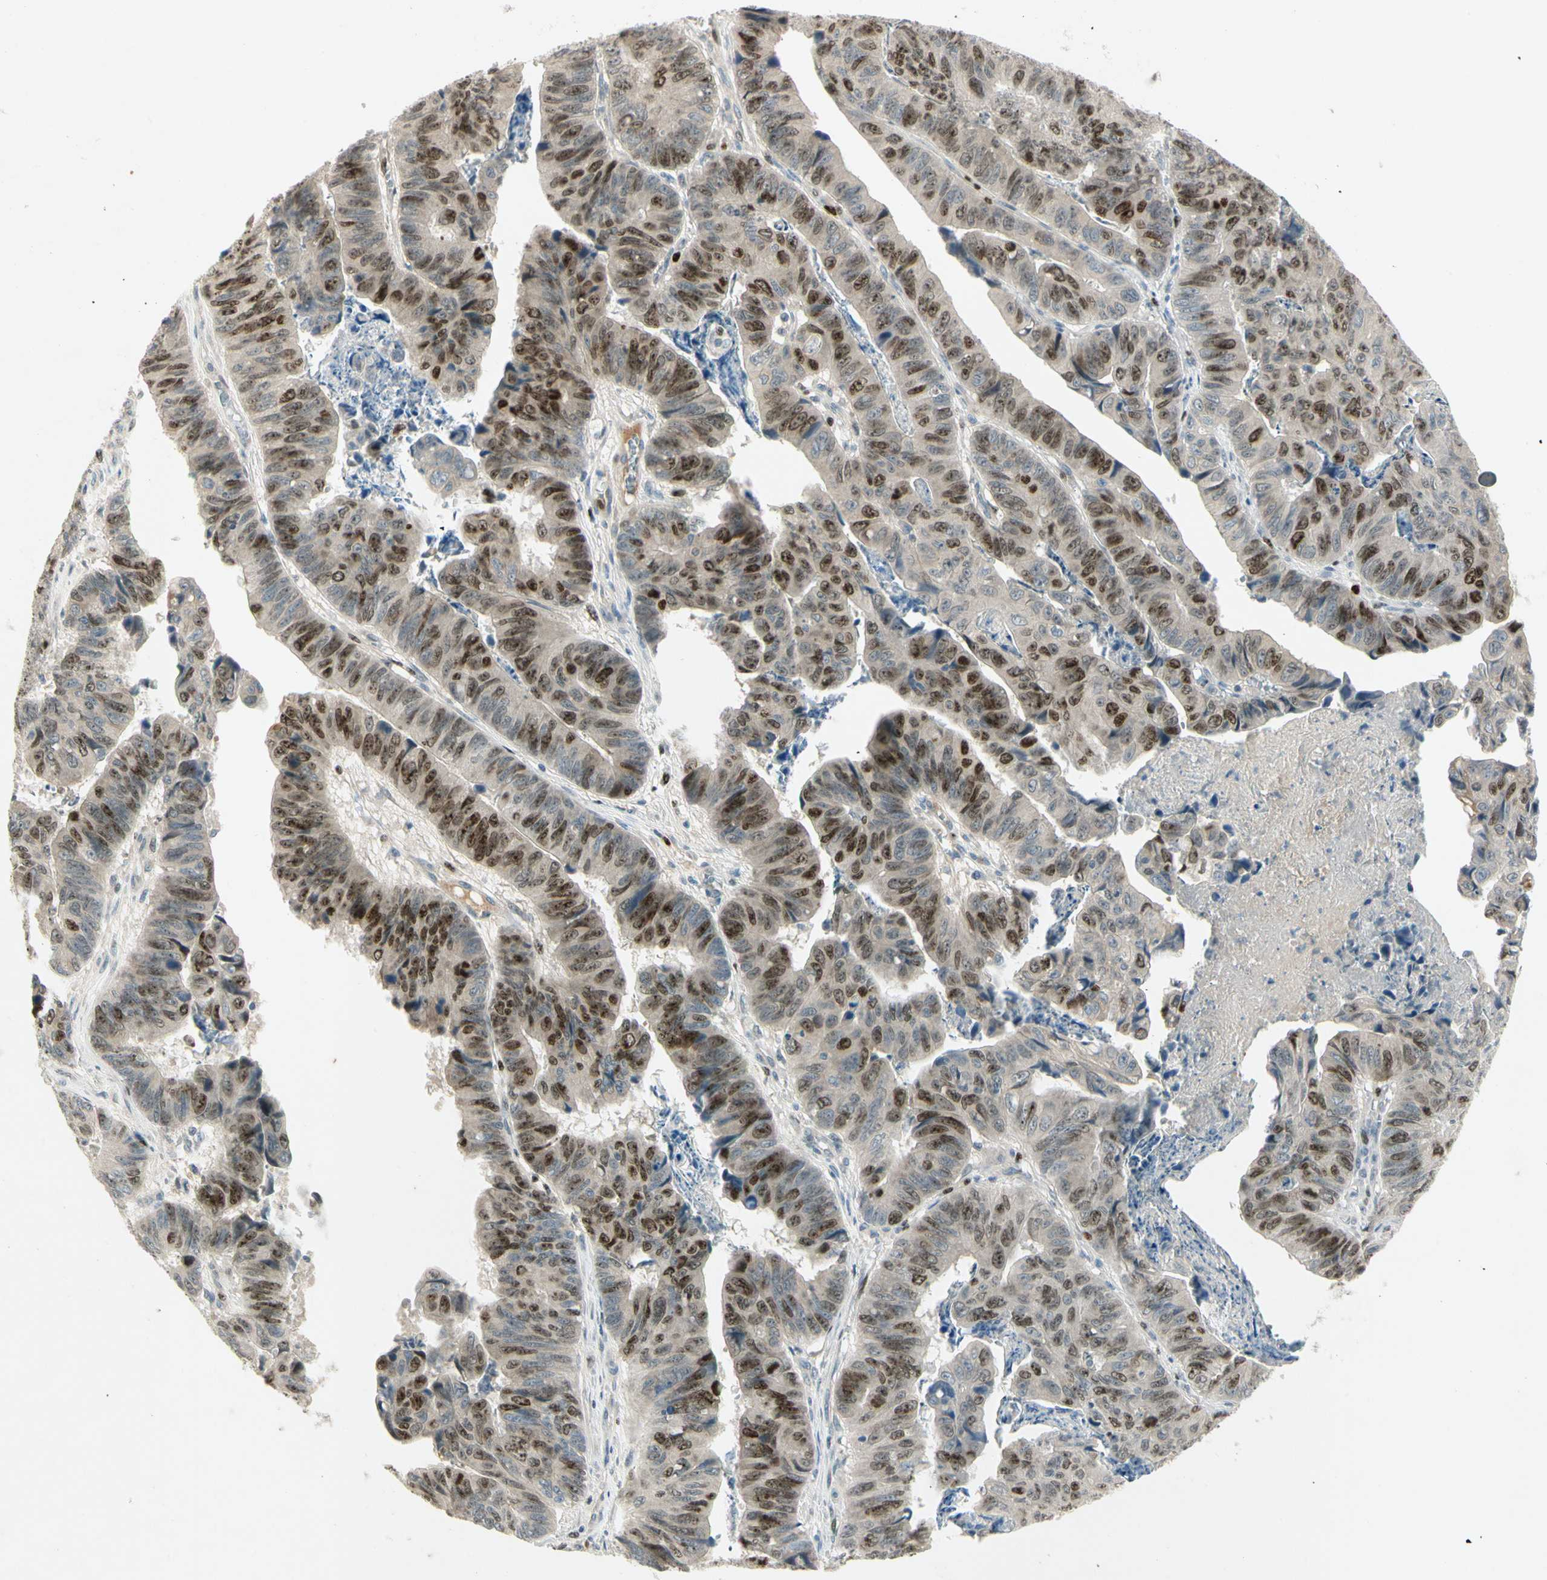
{"staining": {"intensity": "strong", "quantity": "25%-75%", "location": "nuclear"}, "tissue": "stomach cancer", "cell_type": "Tumor cells", "image_type": "cancer", "snomed": [{"axis": "morphology", "description": "Adenocarcinoma, NOS"}, {"axis": "topography", "description": "Stomach, lower"}], "caption": "Immunohistochemistry (IHC) staining of stomach cancer (adenocarcinoma), which exhibits high levels of strong nuclear positivity in approximately 25%-75% of tumor cells indicating strong nuclear protein positivity. The staining was performed using DAB (3,3'-diaminobenzidine) (brown) for protein detection and nuclei were counterstained in hematoxylin (blue).", "gene": "PITX1", "patient": {"sex": "male", "age": 77}}